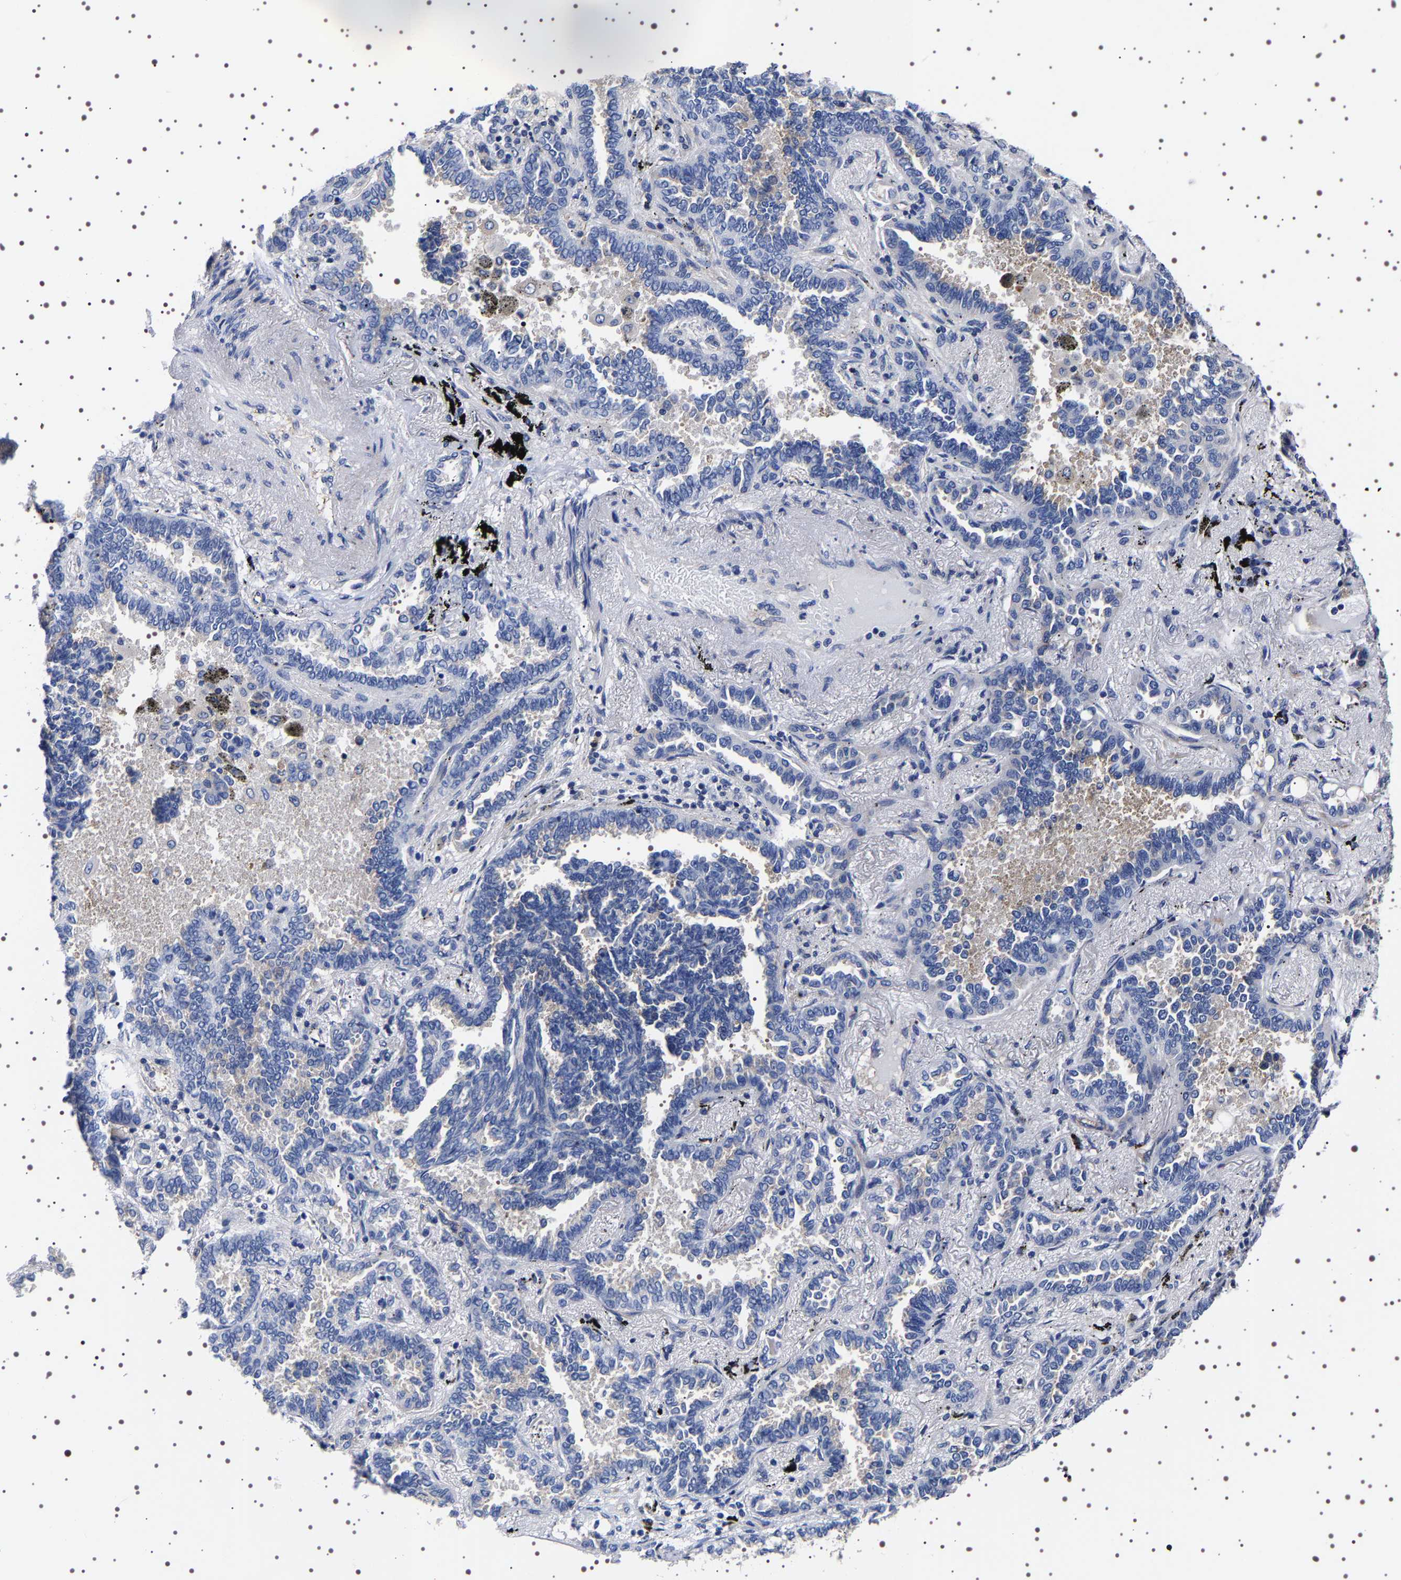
{"staining": {"intensity": "negative", "quantity": "none", "location": "none"}, "tissue": "lung cancer", "cell_type": "Tumor cells", "image_type": "cancer", "snomed": [{"axis": "morphology", "description": "Adenocarcinoma, NOS"}, {"axis": "topography", "description": "Lung"}], "caption": "DAB (3,3'-diaminobenzidine) immunohistochemical staining of lung cancer demonstrates no significant positivity in tumor cells.", "gene": "DARS1", "patient": {"sex": "male", "age": 59}}